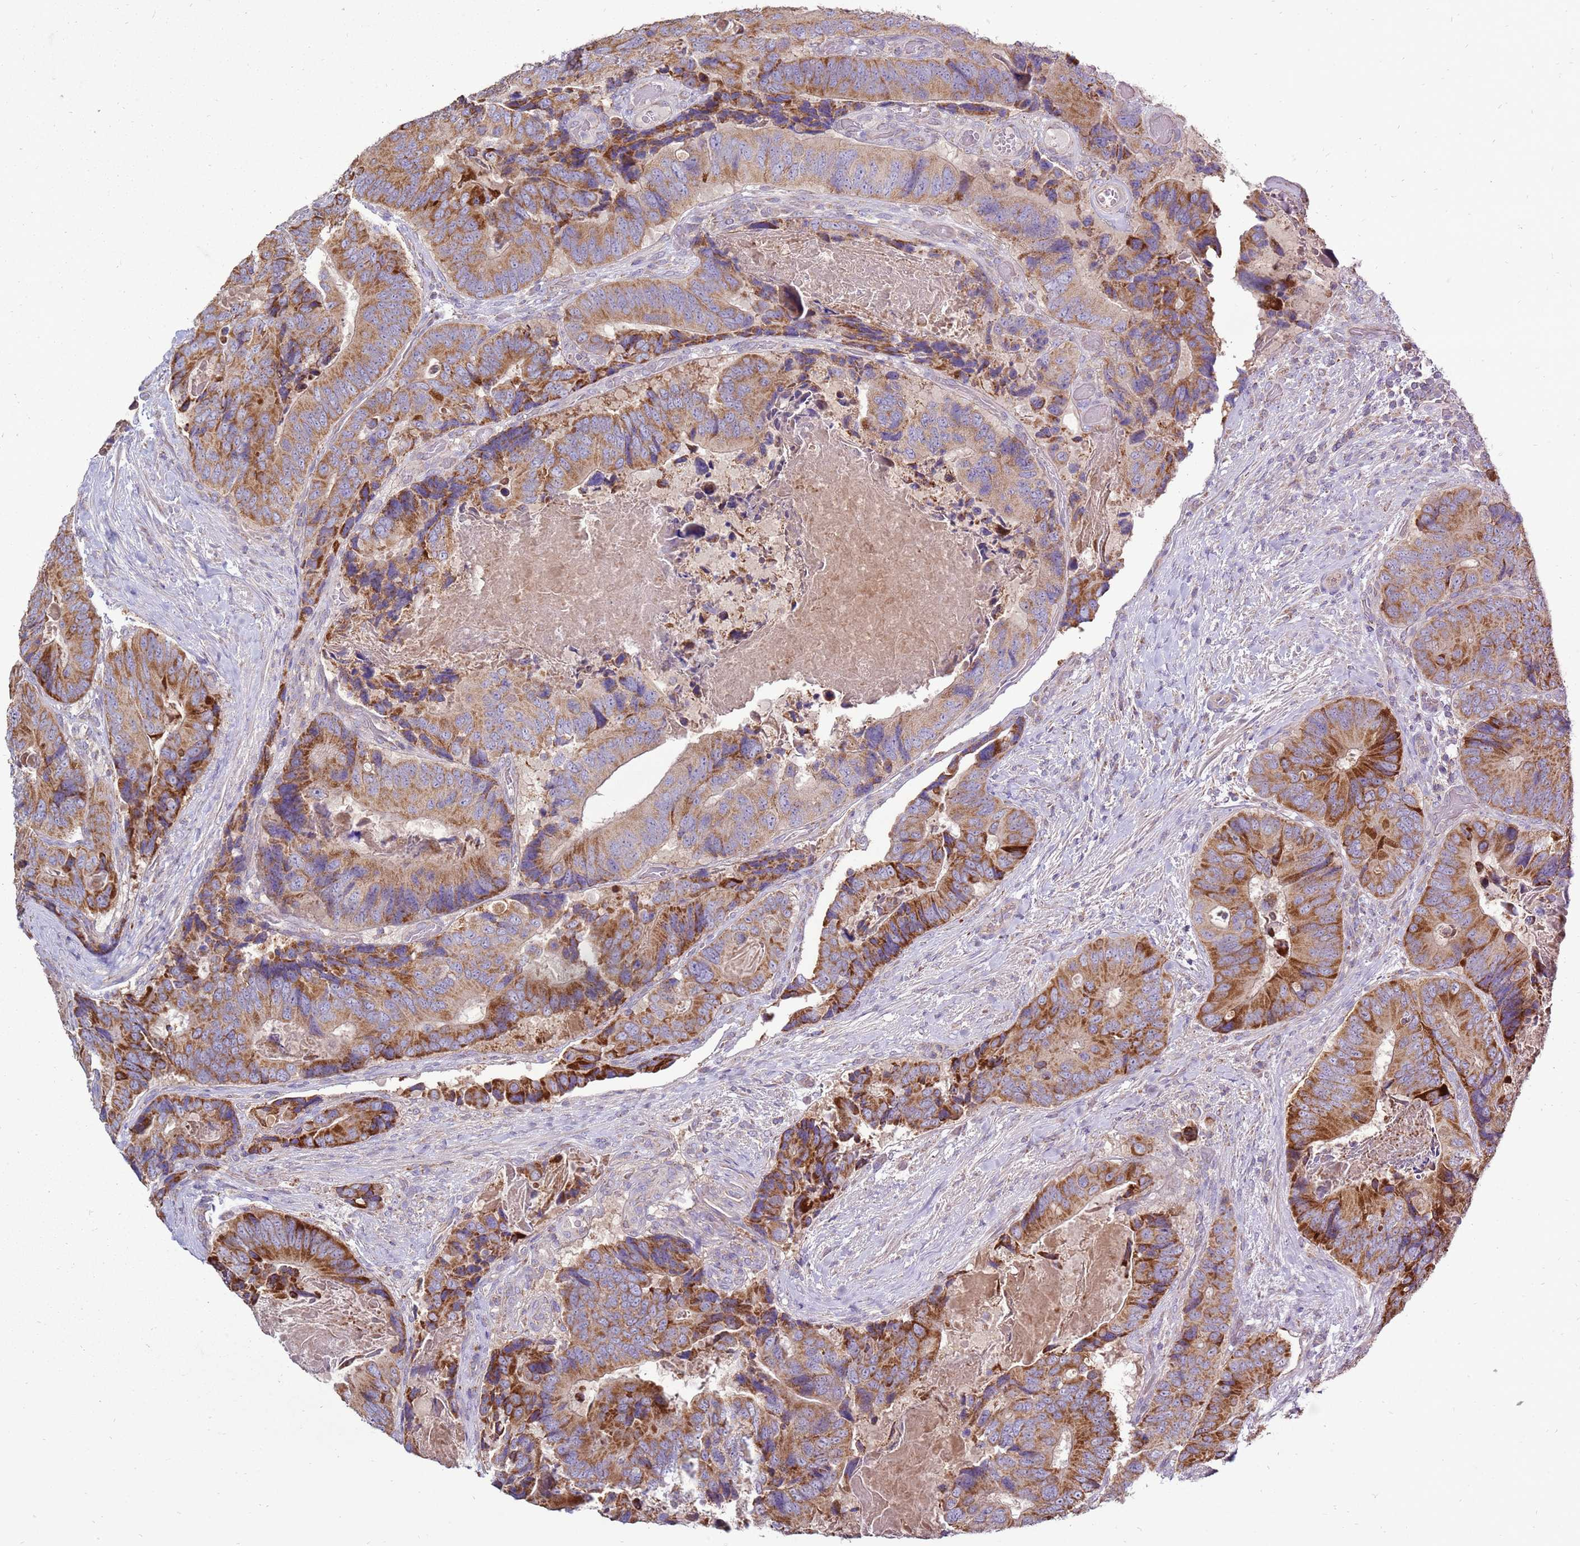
{"staining": {"intensity": "moderate", "quantity": ">75%", "location": "cytoplasmic/membranous"}, "tissue": "colorectal cancer", "cell_type": "Tumor cells", "image_type": "cancer", "snomed": [{"axis": "morphology", "description": "Adenocarcinoma, NOS"}, {"axis": "topography", "description": "Colon"}], "caption": "Adenocarcinoma (colorectal) was stained to show a protein in brown. There is medium levels of moderate cytoplasmic/membranous positivity in approximately >75% of tumor cells.", "gene": "TRAPPC4", "patient": {"sex": "male", "age": 84}}